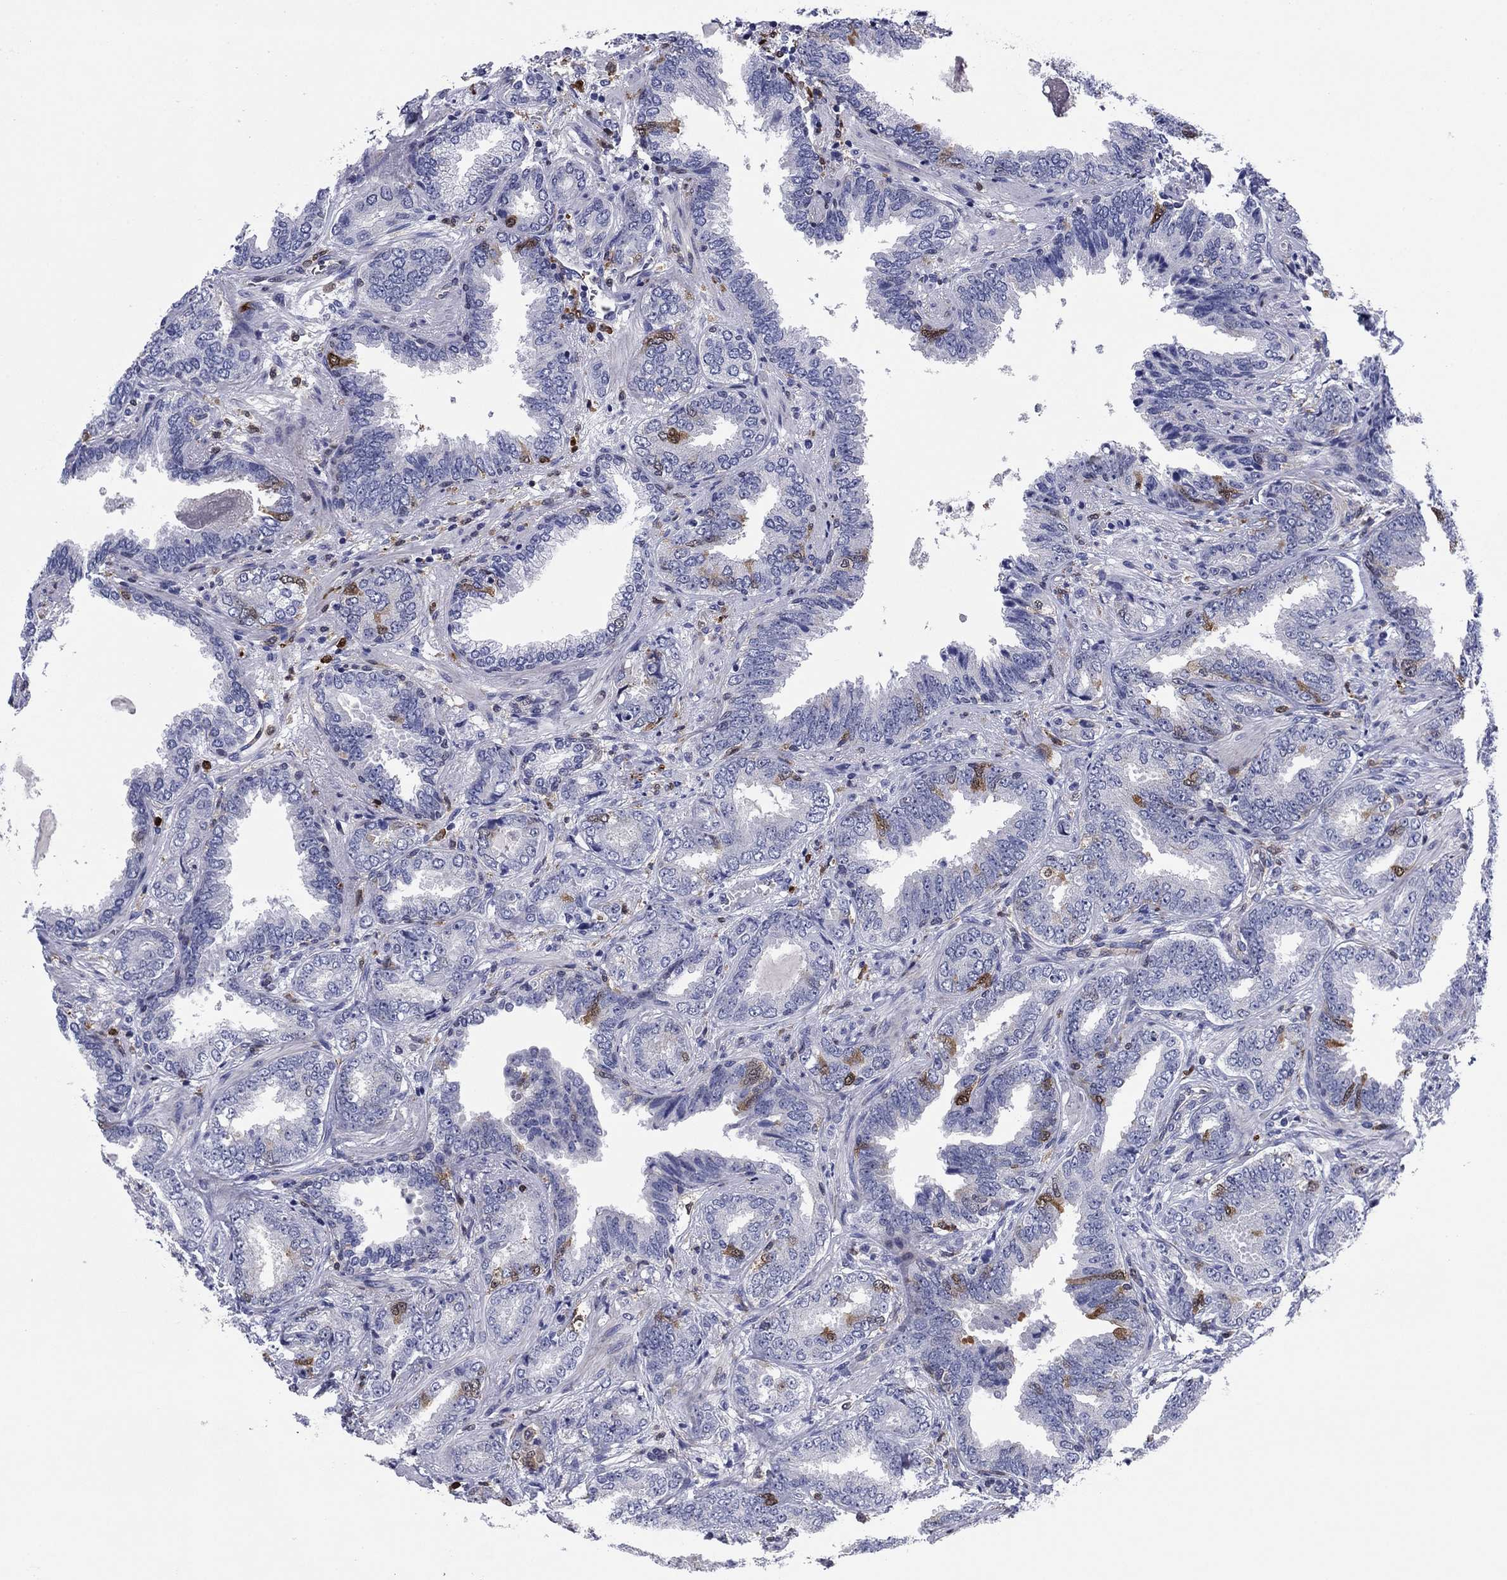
{"staining": {"intensity": "moderate", "quantity": "<25%", "location": "cytoplasmic/membranous"}, "tissue": "prostate cancer", "cell_type": "Tumor cells", "image_type": "cancer", "snomed": [{"axis": "morphology", "description": "Adenocarcinoma, Low grade"}, {"axis": "topography", "description": "Prostate"}], "caption": "Human prostate low-grade adenocarcinoma stained for a protein (brown) exhibits moderate cytoplasmic/membranous positive positivity in about <25% of tumor cells.", "gene": "STMN1", "patient": {"sex": "male", "age": 68}}